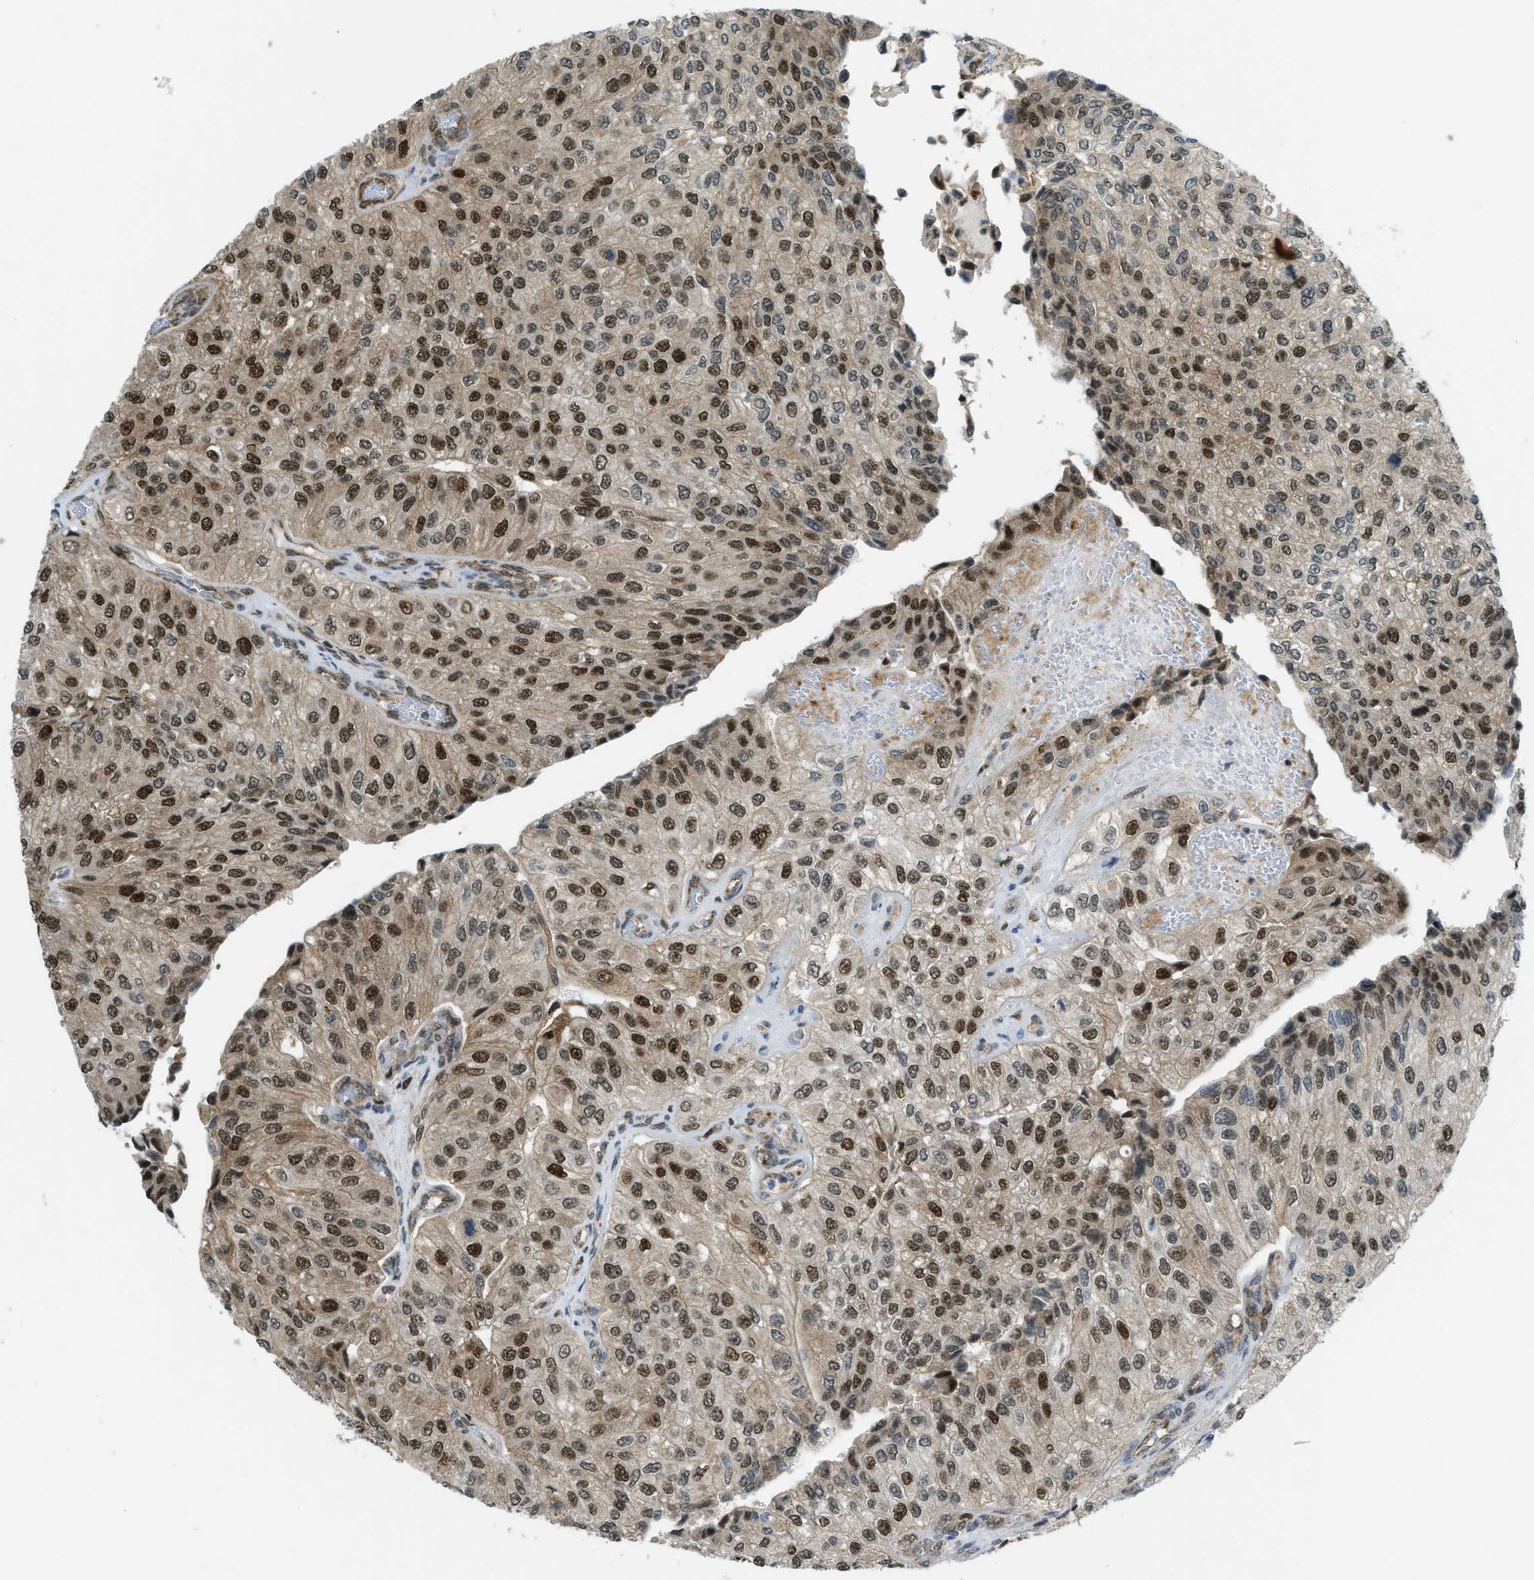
{"staining": {"intensity": "strong", "quantity": ">75%", "location": "cytoplasmic/membranous,nuclear"}, "tissue": "urothelial cancer", "cell_type": "Tumor cells", "image_type": "cancer", "snomed": [{"axis": "morphology", "description": "Urothelial carcinoma, High grade"}, {"axis": "topography", "description": "Kidney"}, {"axis": "topography", "description": "Urinary bladder"}], "caption": "Approximately >75% of tumor cells in human urothelial cancer display strong cytoplasmic/membranous and nuclear protein staining as visualized by brown immunohistochemical staining.", "gene": "TNPO1", "patient": {"sex": "male", "age": 77}}